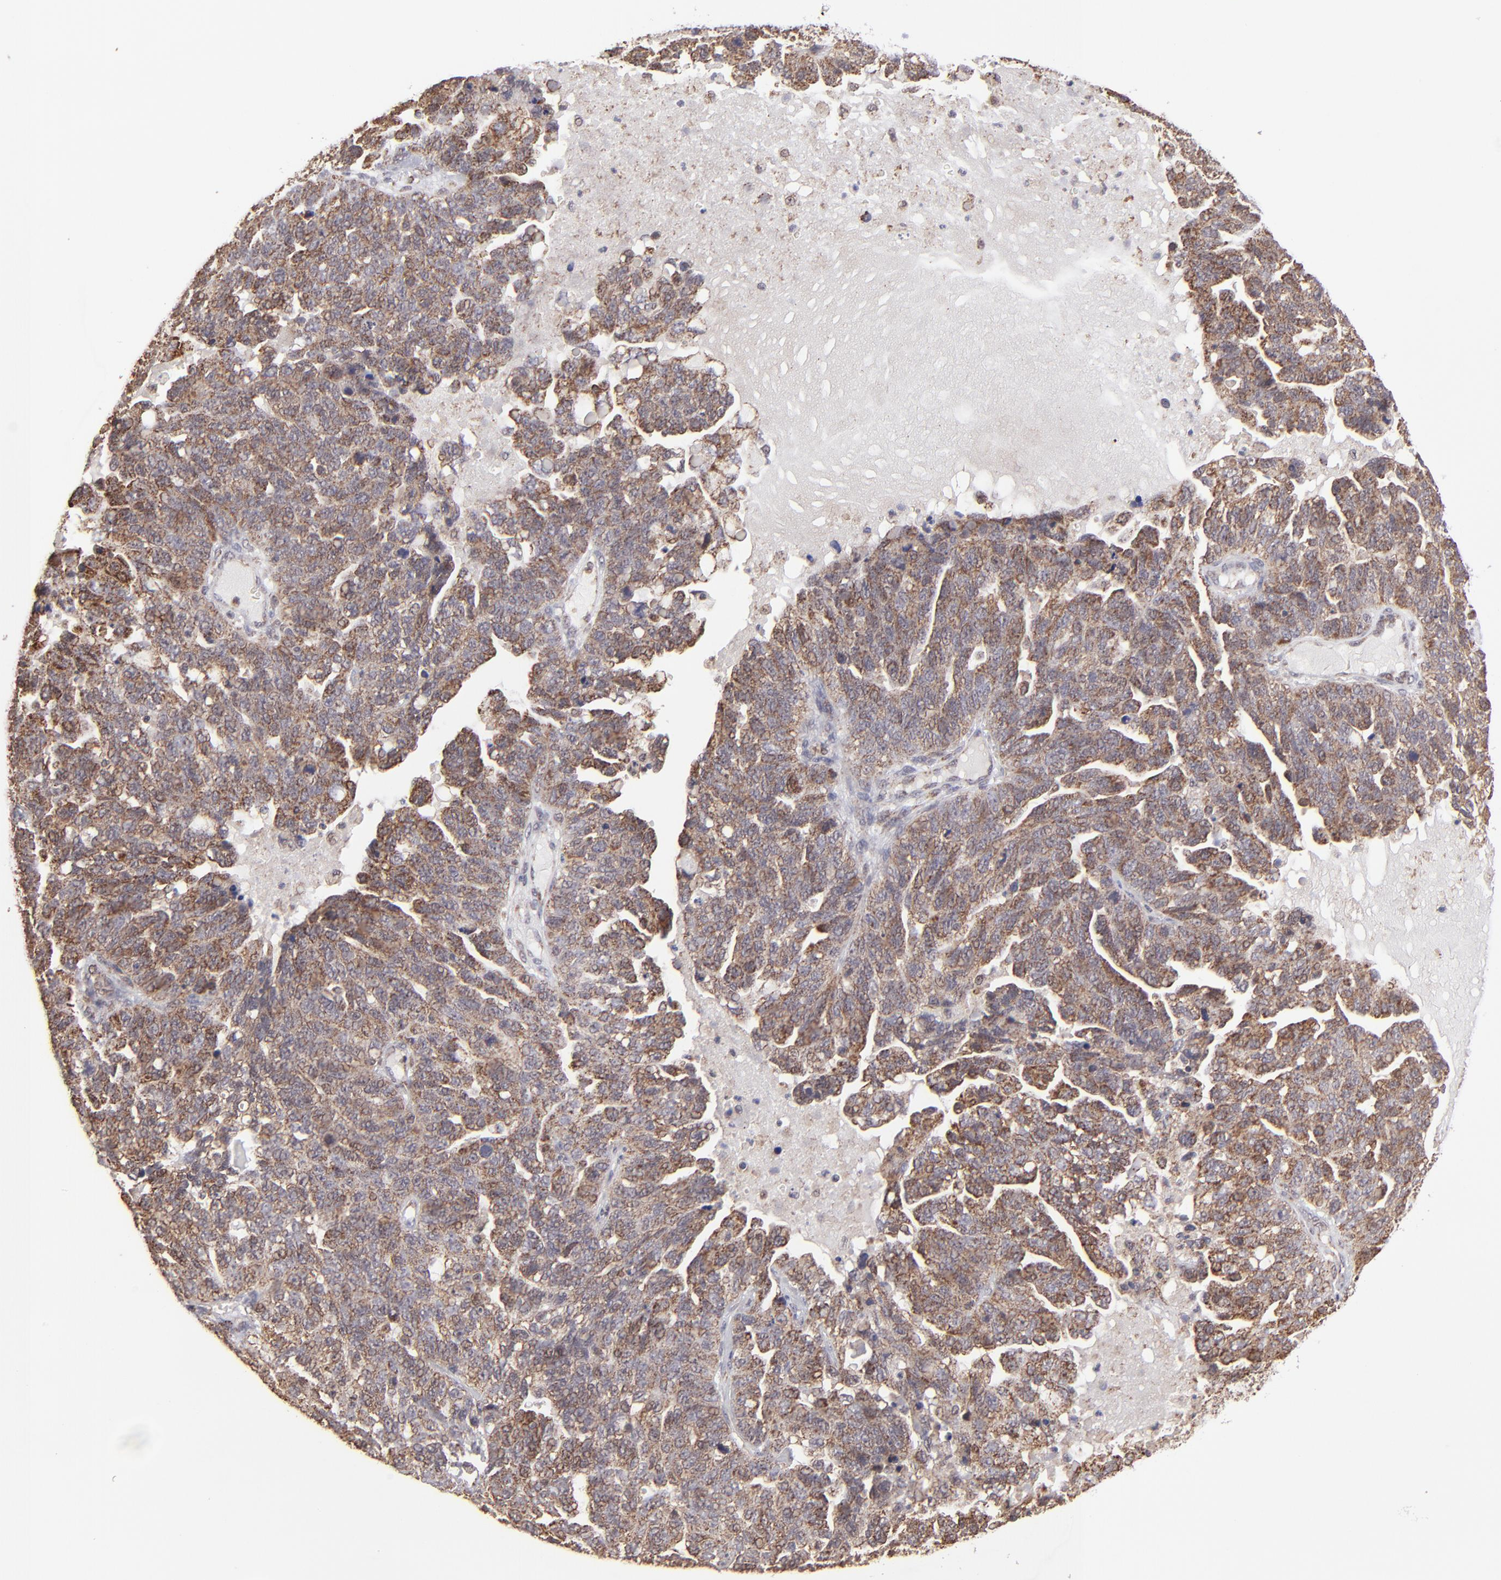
{"staining": {"intensity": "weak", "quantity": ">75%", "location": "cytoplasmic/membranous"}, "tissue": "ovarian cancer", "cell_type": "Tumor cells", "image_type": "cancer", "snomed": [{"axis": "morphology", "description": "Cystadenocarcinoma, serous, NOS"}, {"axis": "topography", "description": "Ovary"}], "caption": "Human ovarian cancer (serous cystadenocarcinoma) stained for a protein (brown) shows weak cytoplasmic/membranous positive expression in about >75% of tumor cells.", "gene": "SLC15A1", "patient": {"sex": "female", "age": 71}}